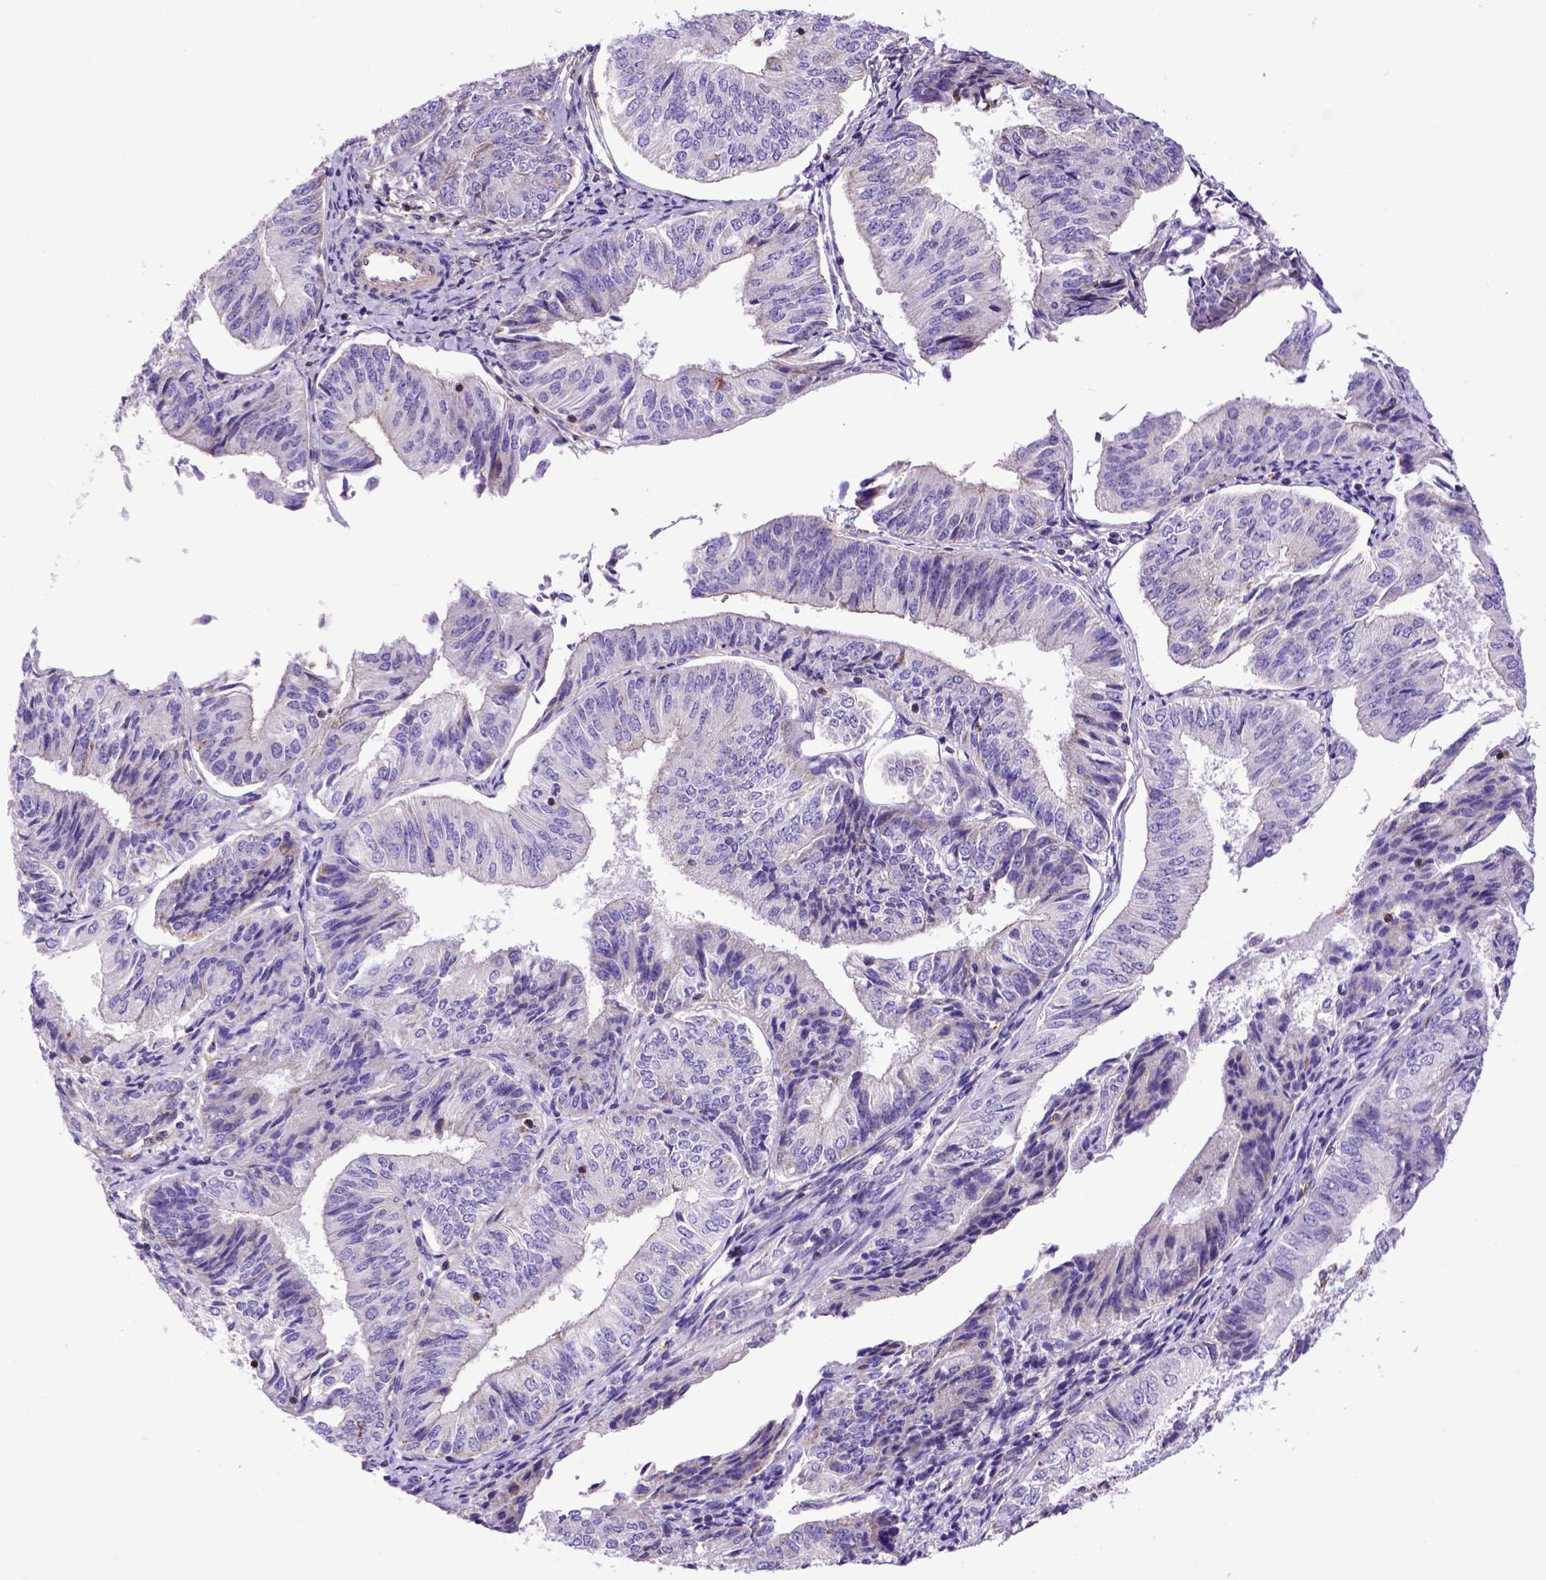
{"staining": {"intensity": "negative", "quantity": "none", "location": "none"}, "tissue": "endometrial cancer", "cell_type": "Tumor cells", "image_type": "cancer", "snomed": [{"axis": "morphology", "description": "Adenocarcinoma, NOS"}, {"axis": "topography", "description": "Endometrium"}], "caption": "Immunohistochemistry image of adenocarcinoma (endometrial) stained for a protein (brown), which displays no staining in tumor cells.", "gene": "ASAH2", "patient": {"sex": "female", "age": 58}}